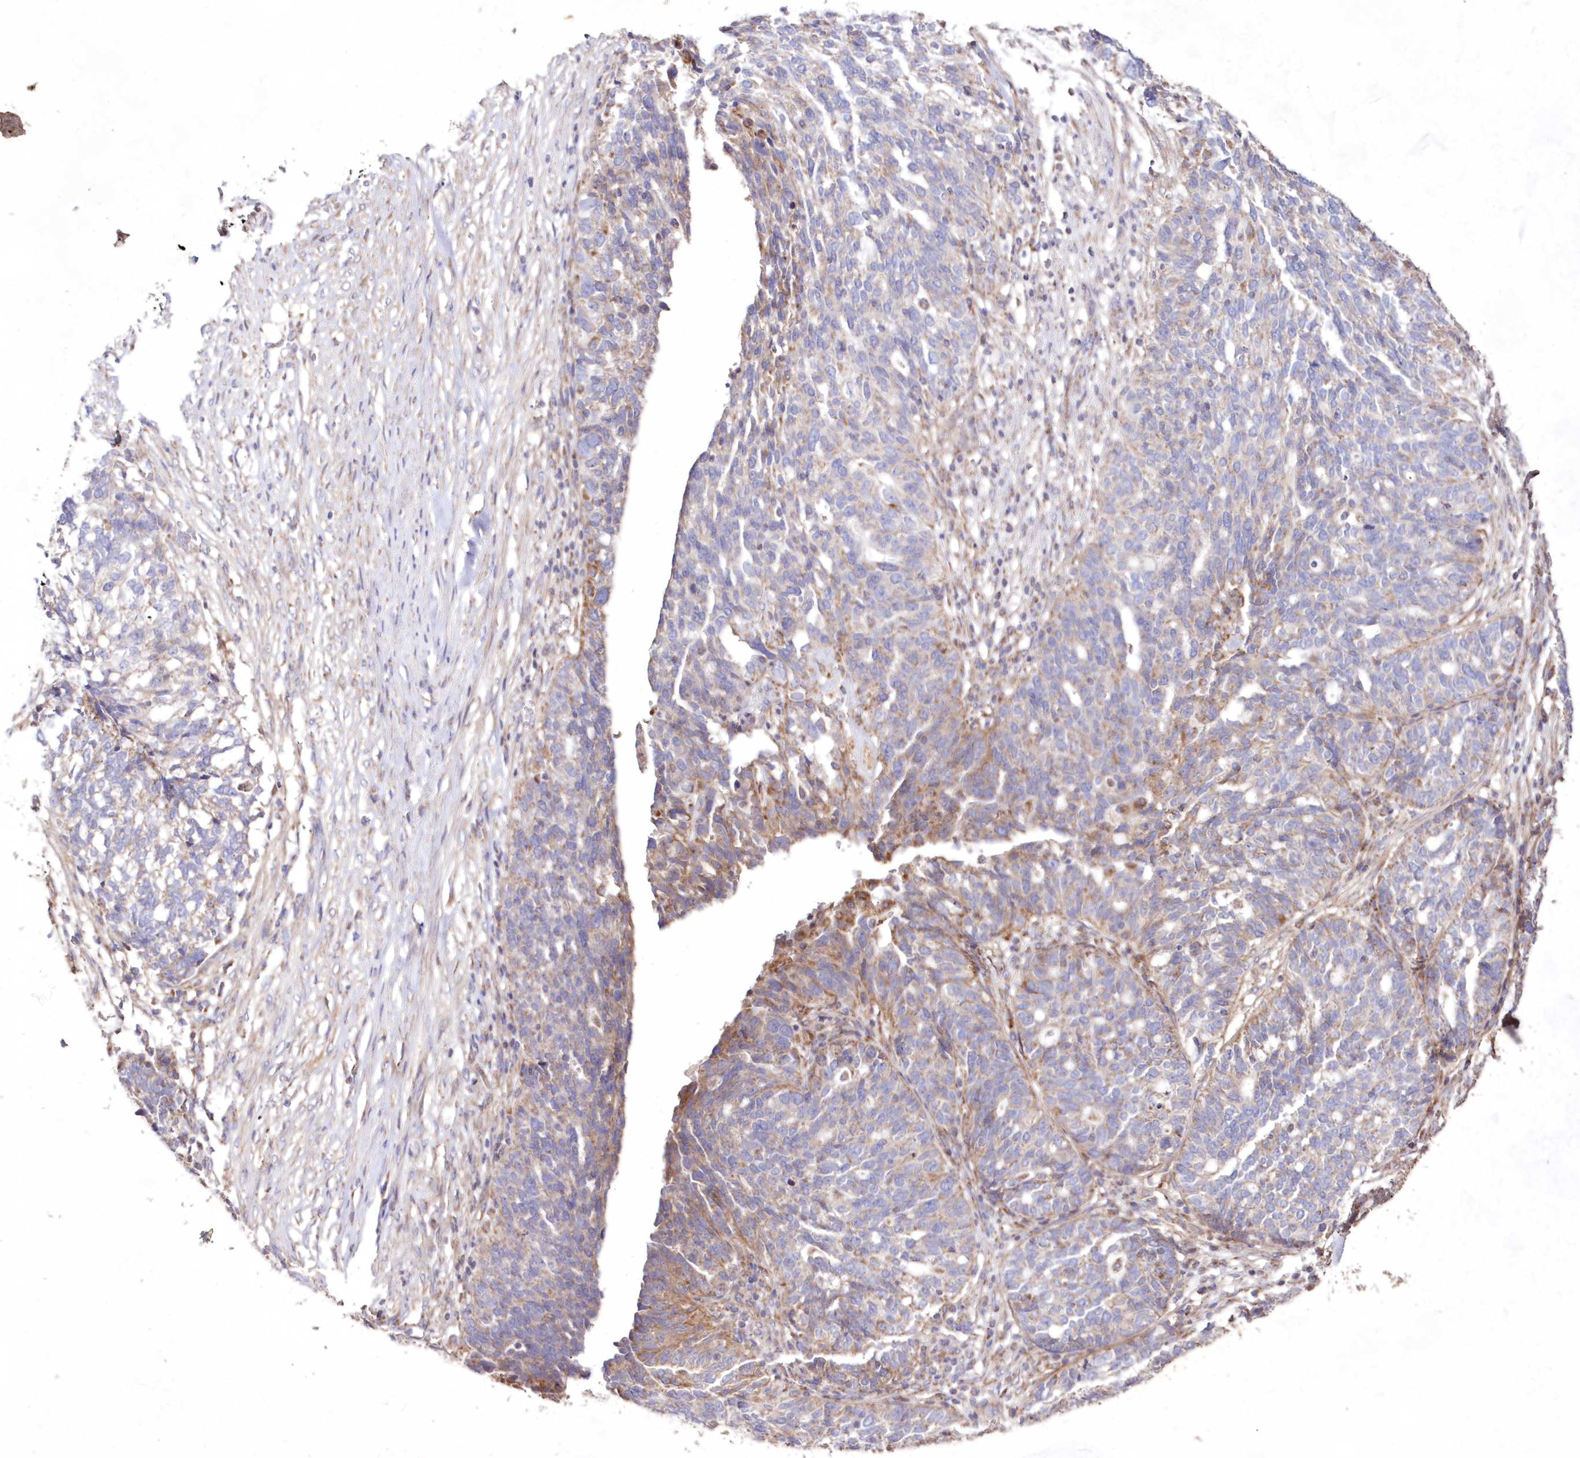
{"staining": {"intensity": "moderate", "quantity": "<25%", "location": "cytoplasmic/membranous"}, "tissue": "ovarian cancer", "cell_type": "Tumor cells", "image_type": "cancer", "snomed": [{"axis": "morphology", "description": "Cystadenocarcinoma, serous, NOS"}, {"axis": "topography", "description": "Ovary"}], "caption": "A brown stain highlights moderate cytoplasmic/membranous staining of a protein in ovarian serous cystadenocarcinoma tumor cells.", "gene": "HADHB", "patient": {"sex": "female", "age": 59}}